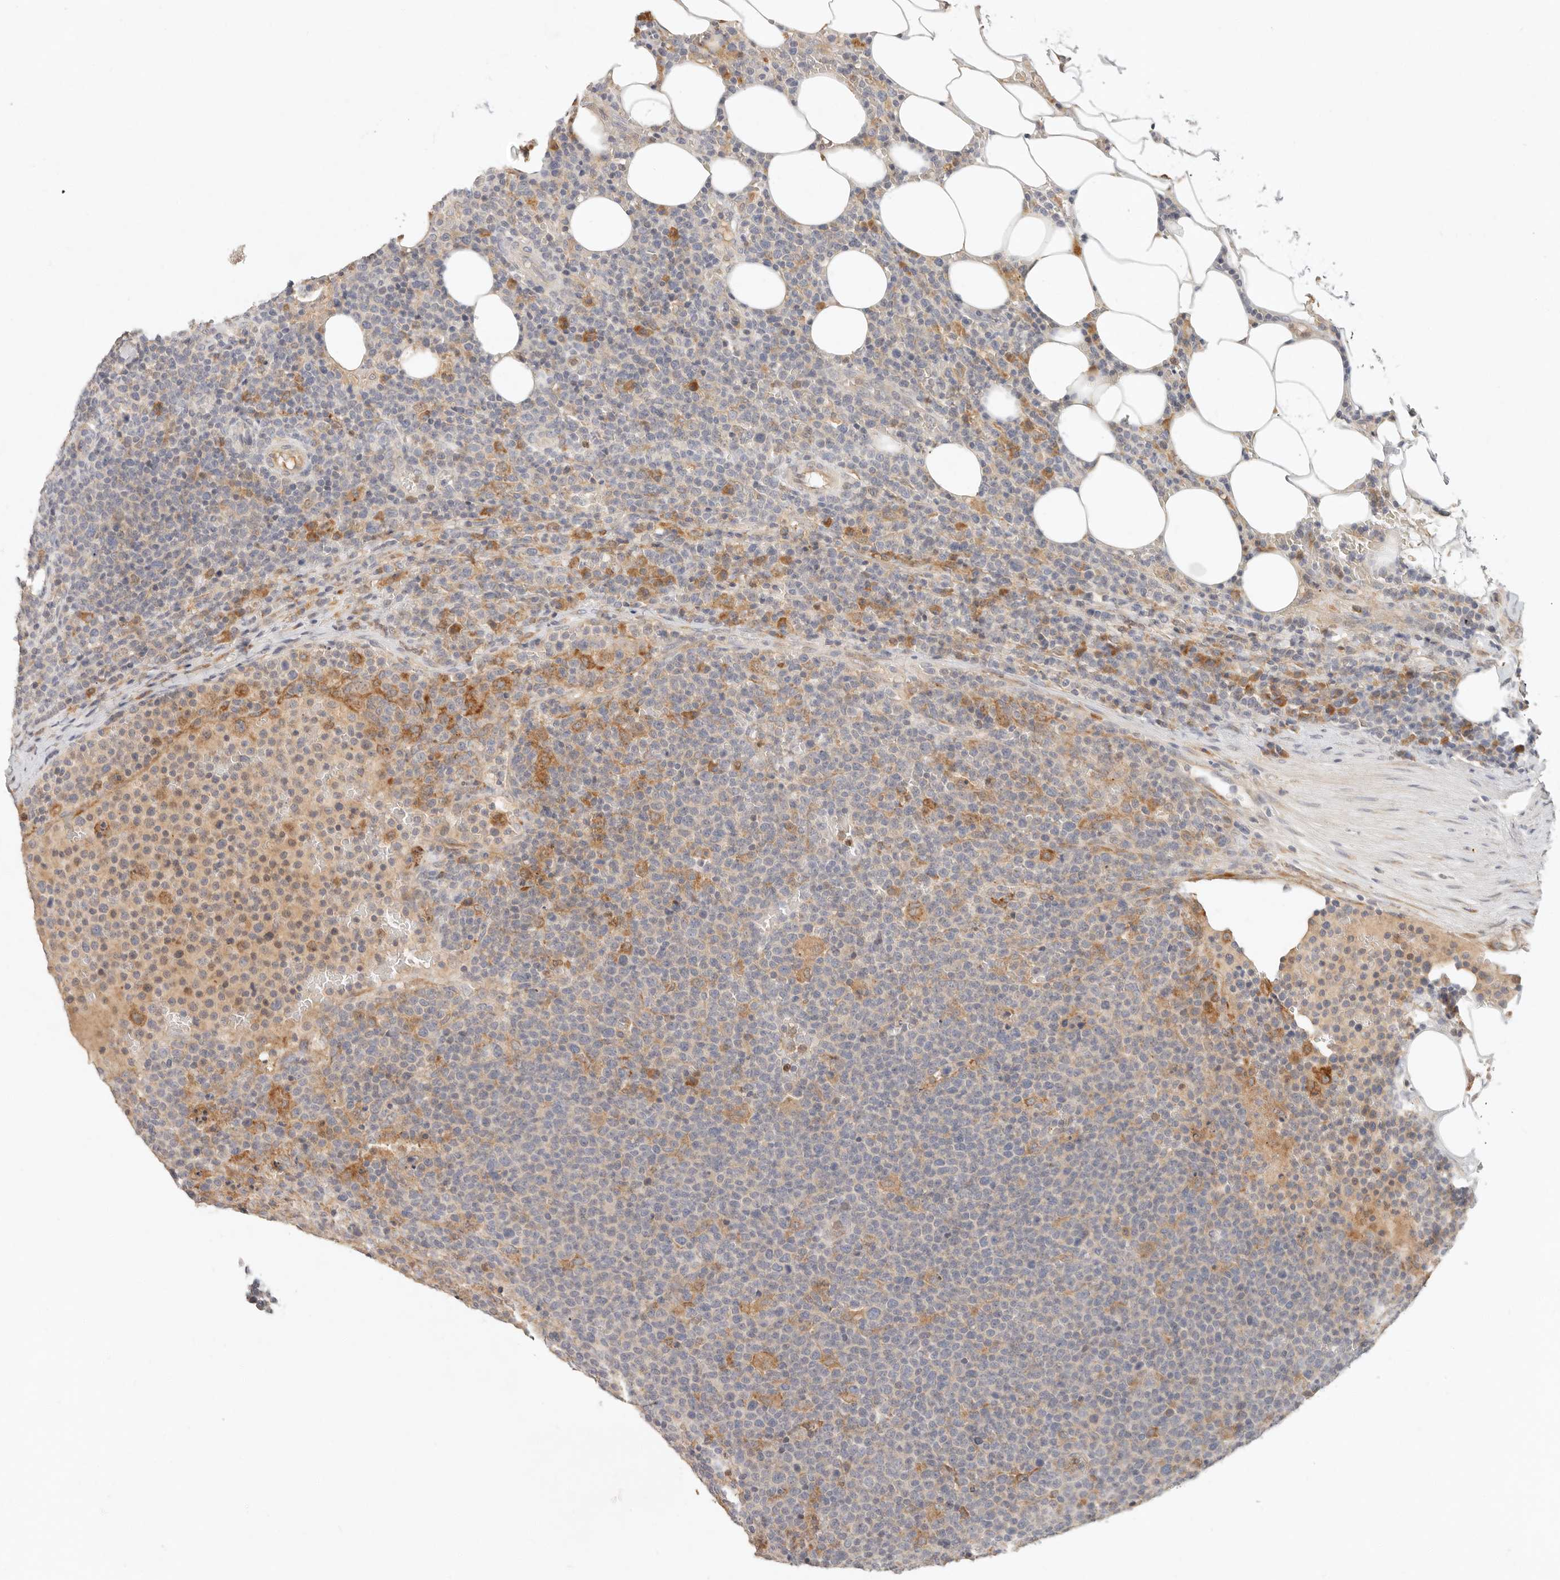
{"staining": {"intensity": "negative", "quantity": "none", "location": "none"}, "tissue": "lymphoma", "cell_type": "Tumor cells", "image_type": "cancer", "snomed": [{"axis": "morphology", "description": "Malignant lymphoma, non-Hodgkin's type, High grade"}, {"axis": "topography", "description": "Lymph node"}], "caption": "Immunohistochemistry (IHC) micrograph of lymphoma stained for a protein (brown), which exhibits no positivity in tumor cells. Brightfield microscopy of immunohistochemistry stained with DAB (brown) and hematoxylin (blue), captured at high magnification.", "gene": "ARHGEF10L", "patient": {"sex": "male", "age": 61}}